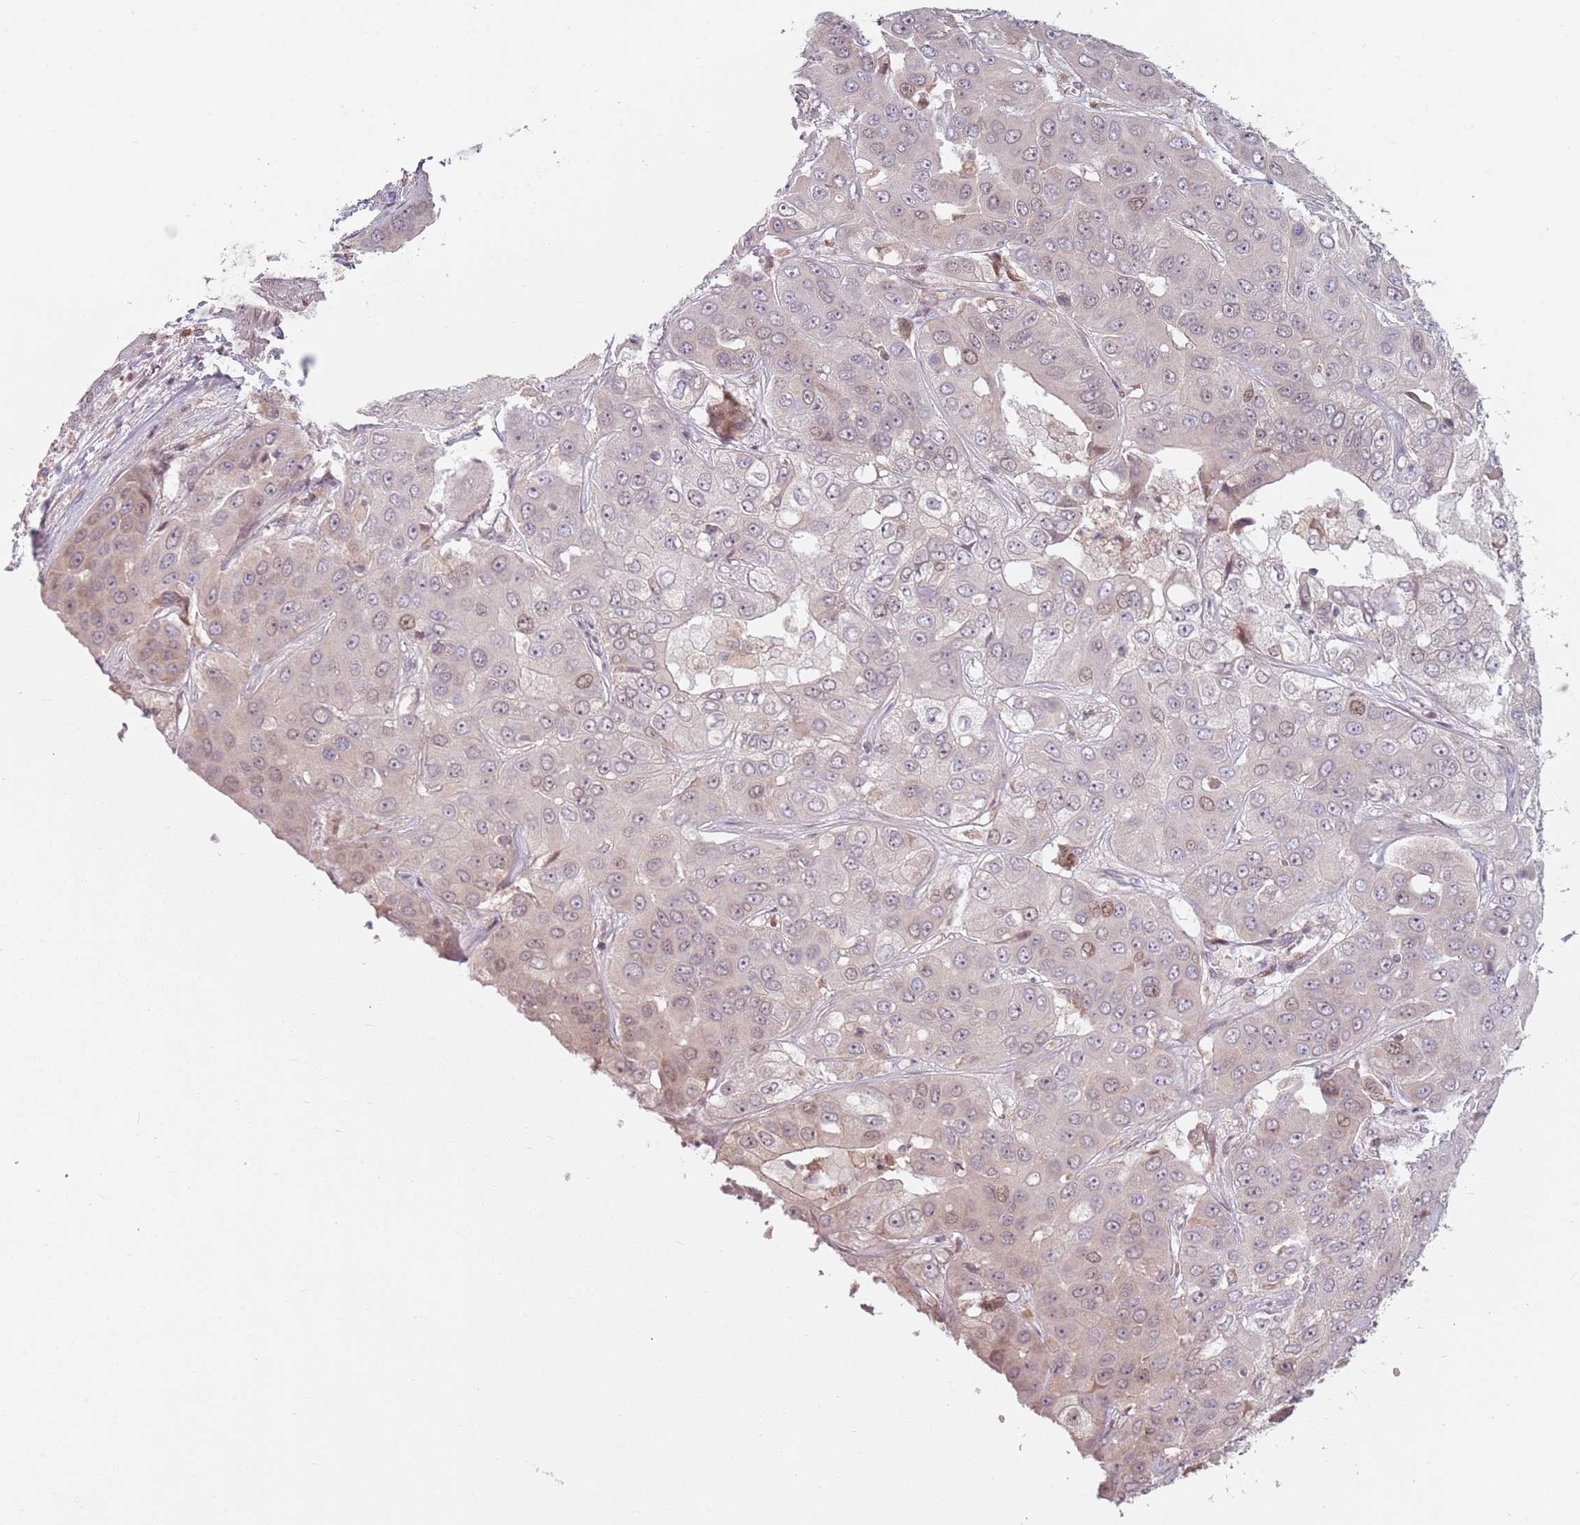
{"staining": {"intensity": "negative", "quantity": "none", "location": "none"}, "tissue": "liver cancer", "cell_type": "Tumor cells", "image_type": "cancer", "snomed": [{"axis": "morphology", "description": "Cholangiocarcinoma"}, {"axis": "topography", "description": "Liver"}], "caption": "This is an IHC histopathology image of human liver cholangiocarcinoma. There is no positivity in tumor cells.", "gene": "ADGRG1", "patient": {"sex": "female", "age": 52}}